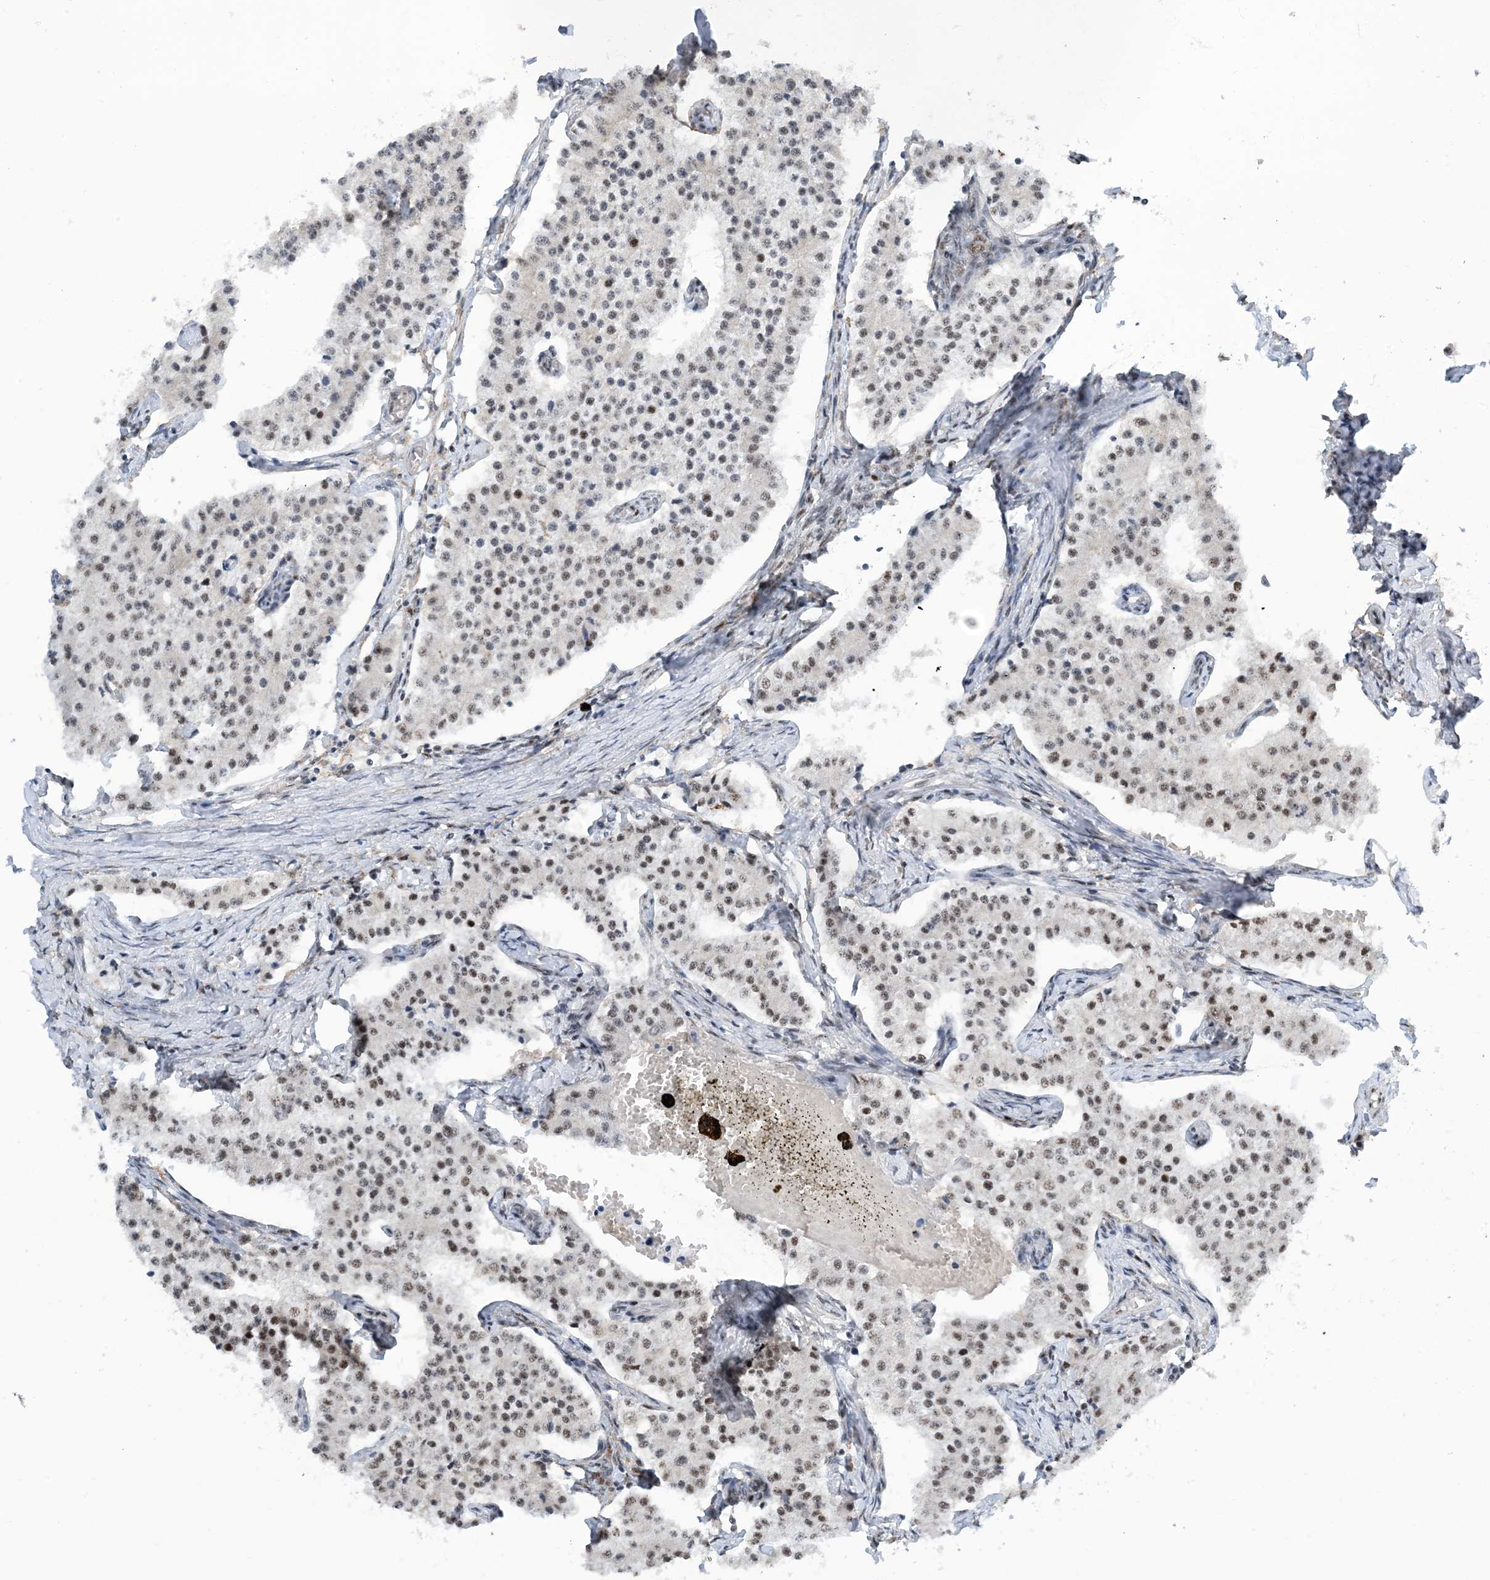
{"staining": {"intensity": "moderate", "quantity": "<25%", "location": "nuclear"}, "tissue": "carcinoid", "cell_type": "Tumor cells", "image_type": "cancer", "snomed": [{"axis": "morphology", "description": "Carcinoid, malignant, NOS"}, {"axis": "topography", "description": "Colon"}], "caption": "Moderate nuclear staining for a protein is seen in approximately <25% of tumor cells of carcinoid using IHC.", "gene": "HEMK1", "patient": {"sex": "female", "age": 52}}